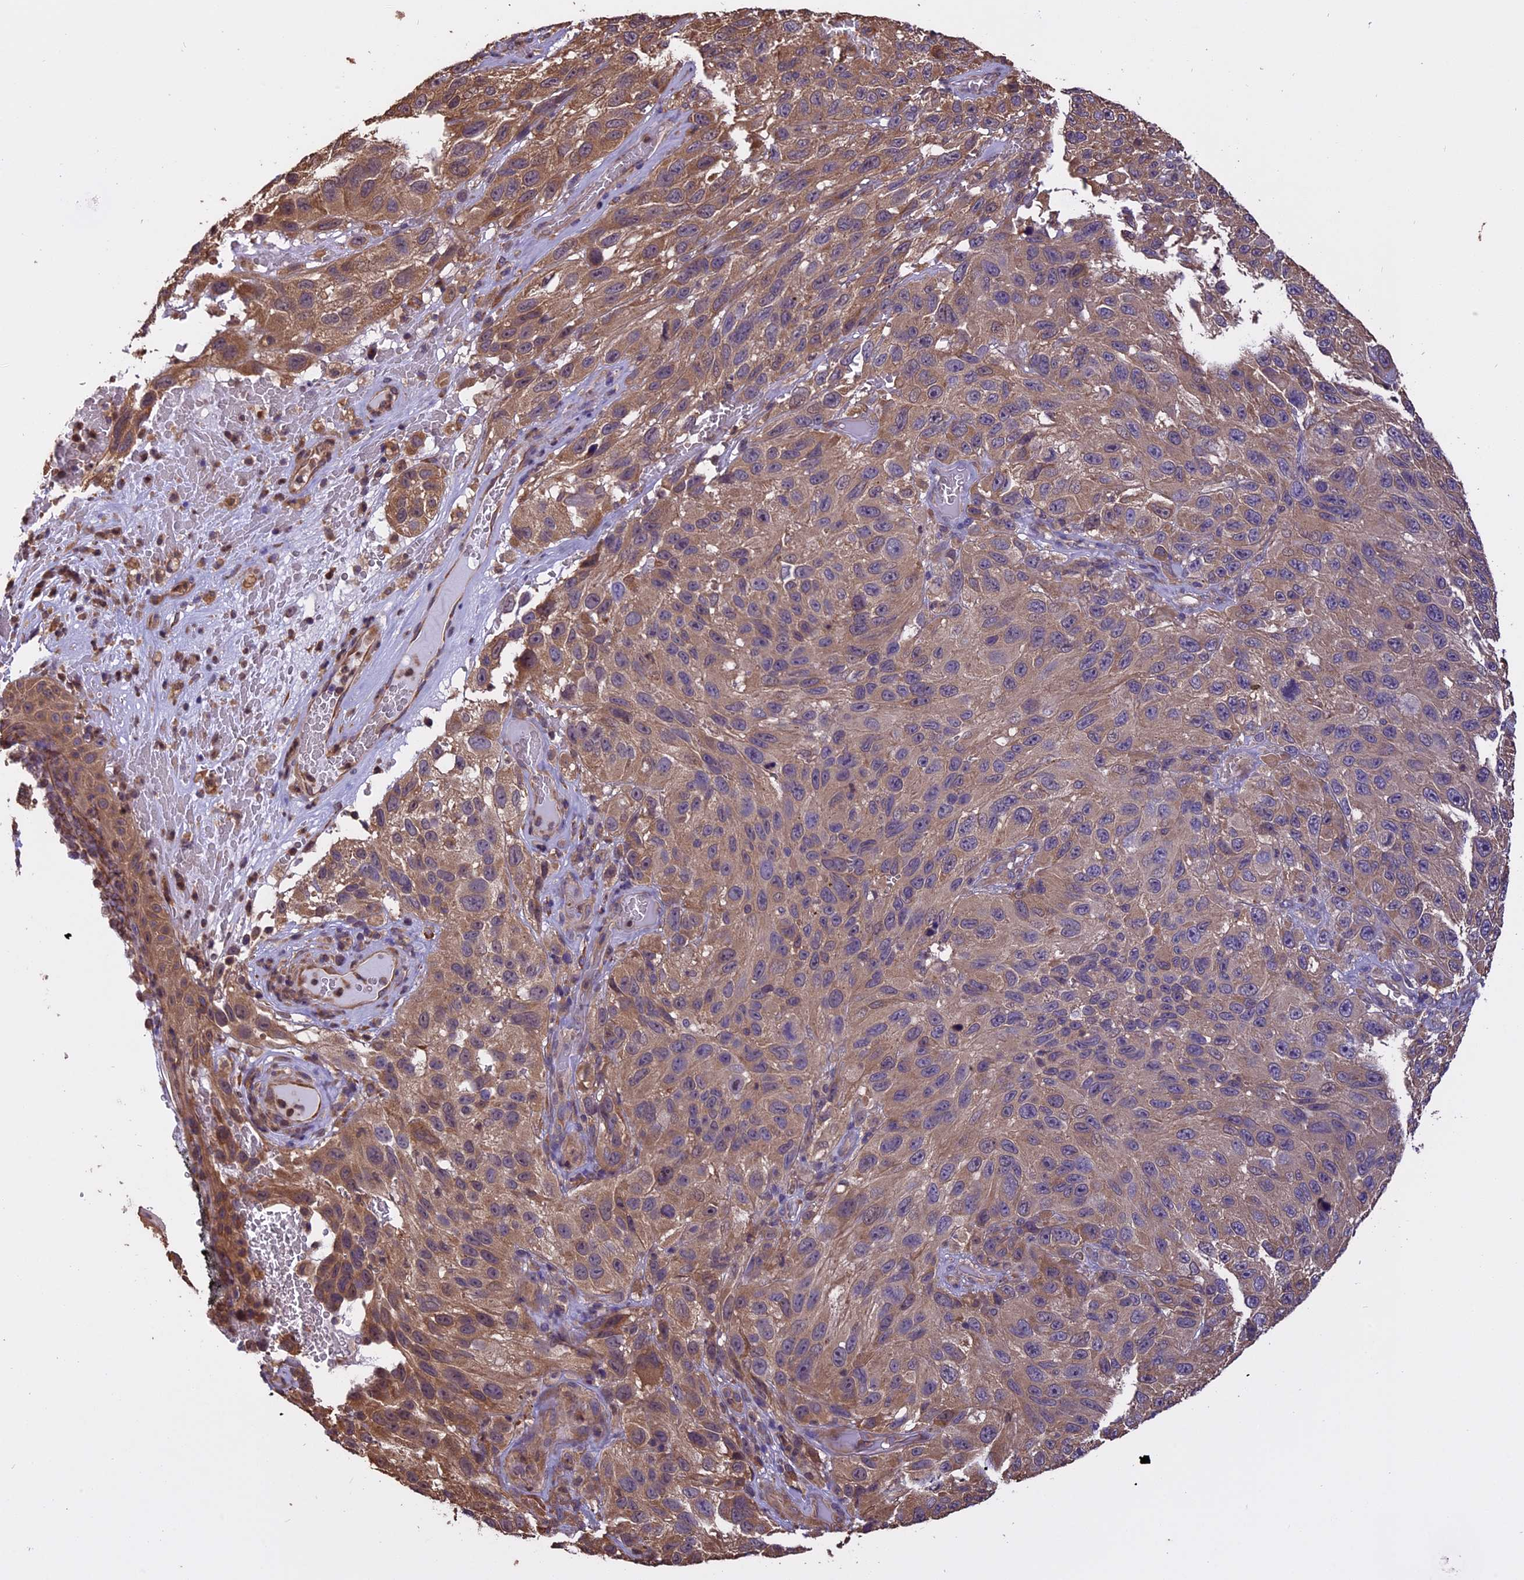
{"staining": {"intensity": "moderate", "quantity": ">75%", "location": "cytoplasmic/membranous"}, "tissue": "melanoma", "cell_type": "Tumor cells", "image_type": "cancer", "snomed": [{"axis": "morphology", "description": "Malignant melanoma, NOS"}, {"axis": "topography", "description": "Skin"}], "caption": "Melanoma tissue shows moderate cytoplasmic/membranous expression in about >75% of tumor cells", "gene": "CHMP2A", "patient": {"sex": "female", "age": 96}}